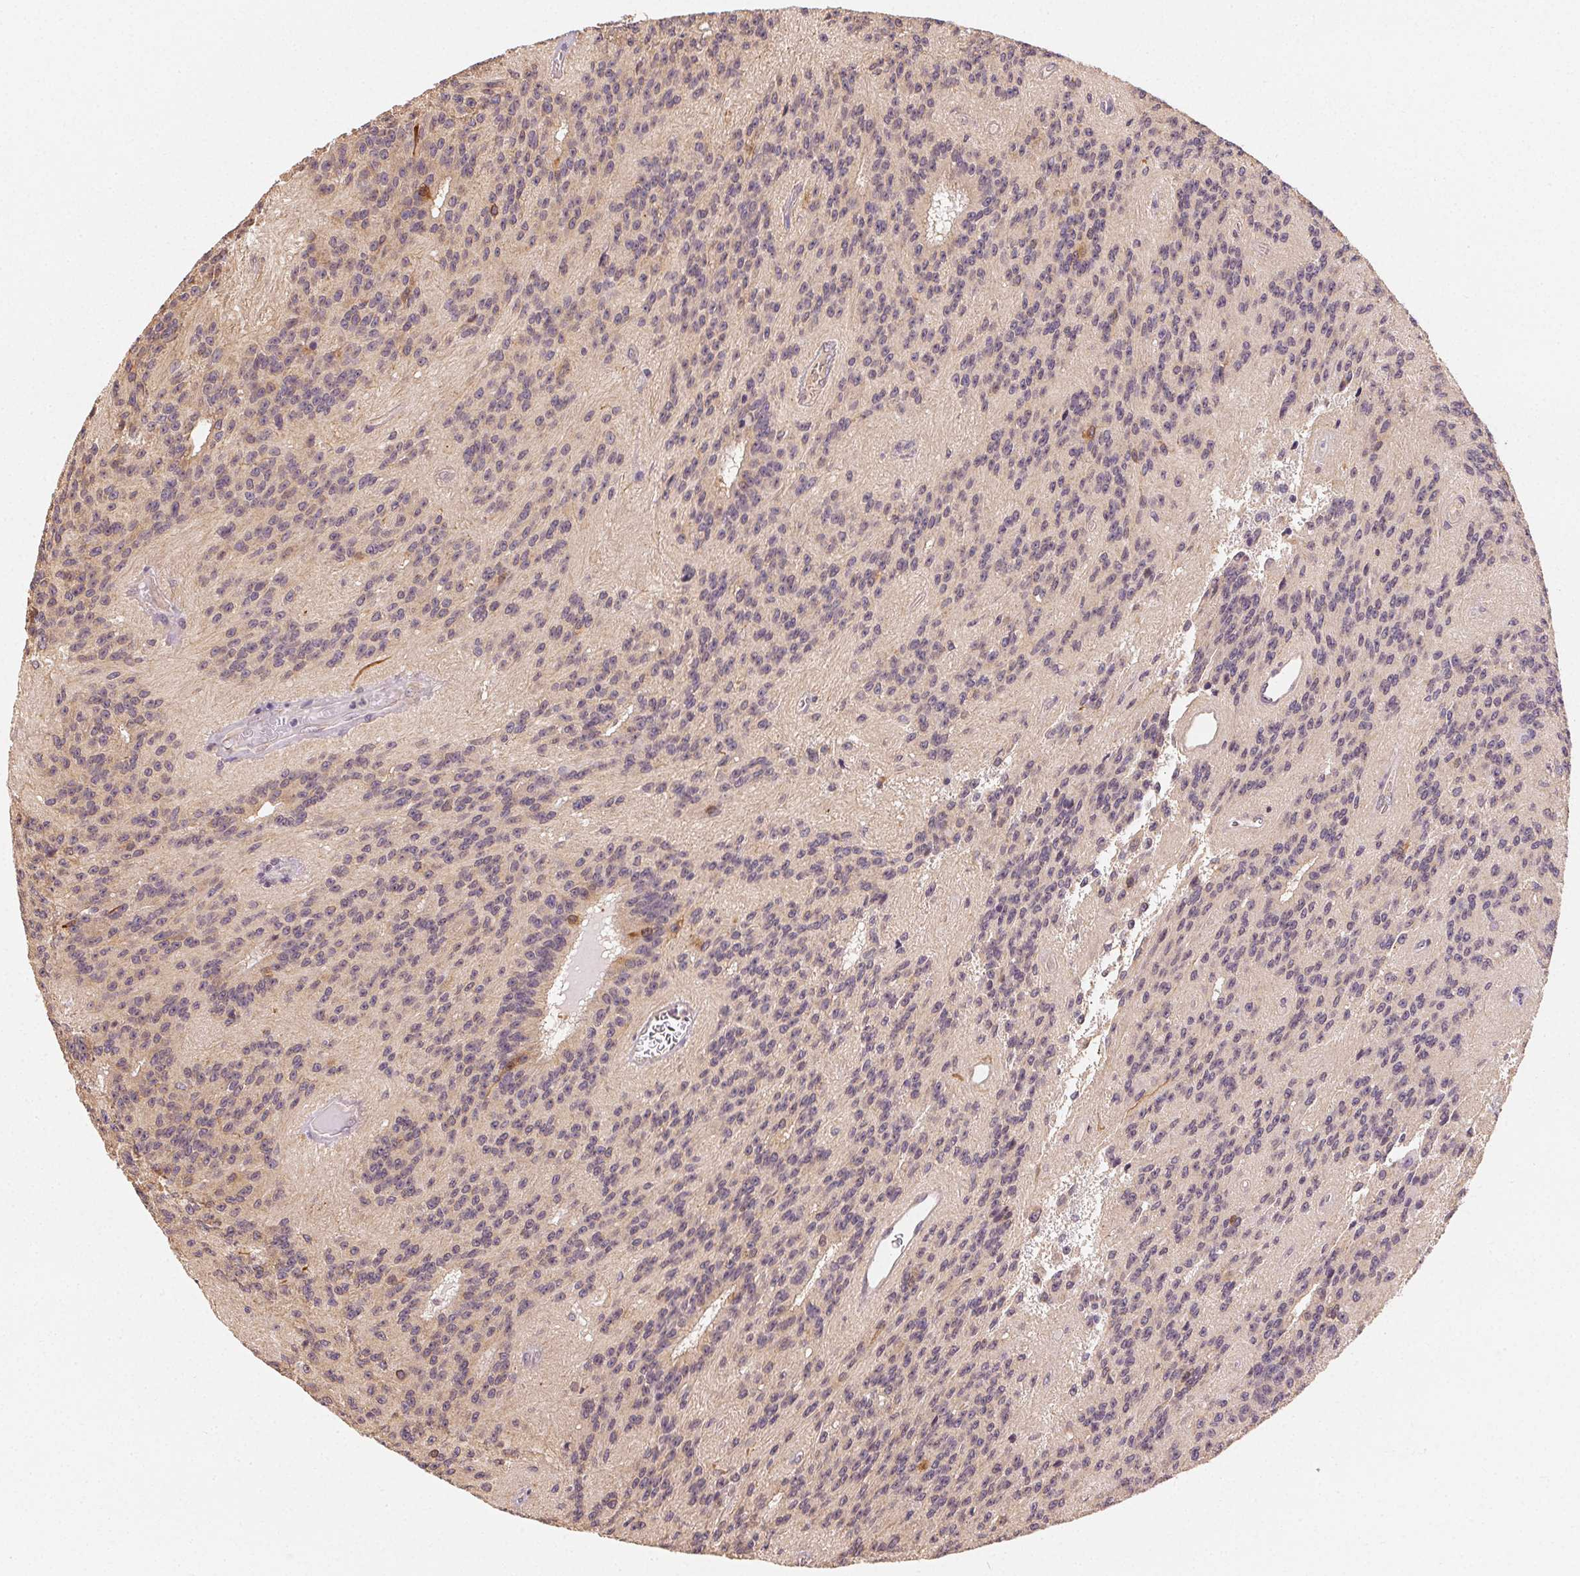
{"staining": {"intensity": "negative", "quantity": "none", "location": "none"}, "tissue": "glioma", "cell_type": "Tumor cells", "image_type": "cancer", "snomed": [{"axis": "morphology", "description": "Glioma, malignant, Low grade"}, {"axis": "topography", "description": "Brain"}], "caption": "Immunohistochemistry (IHC) micrograph of neoplastic tissue: human malignant glioma (low-grade) stained with DAB (3,3'-diaminobenzidine) shows no significant protein expression in tumor cells.", "gene": "SEZ6L2", "patient": {"sex": "male", "age": 31}}